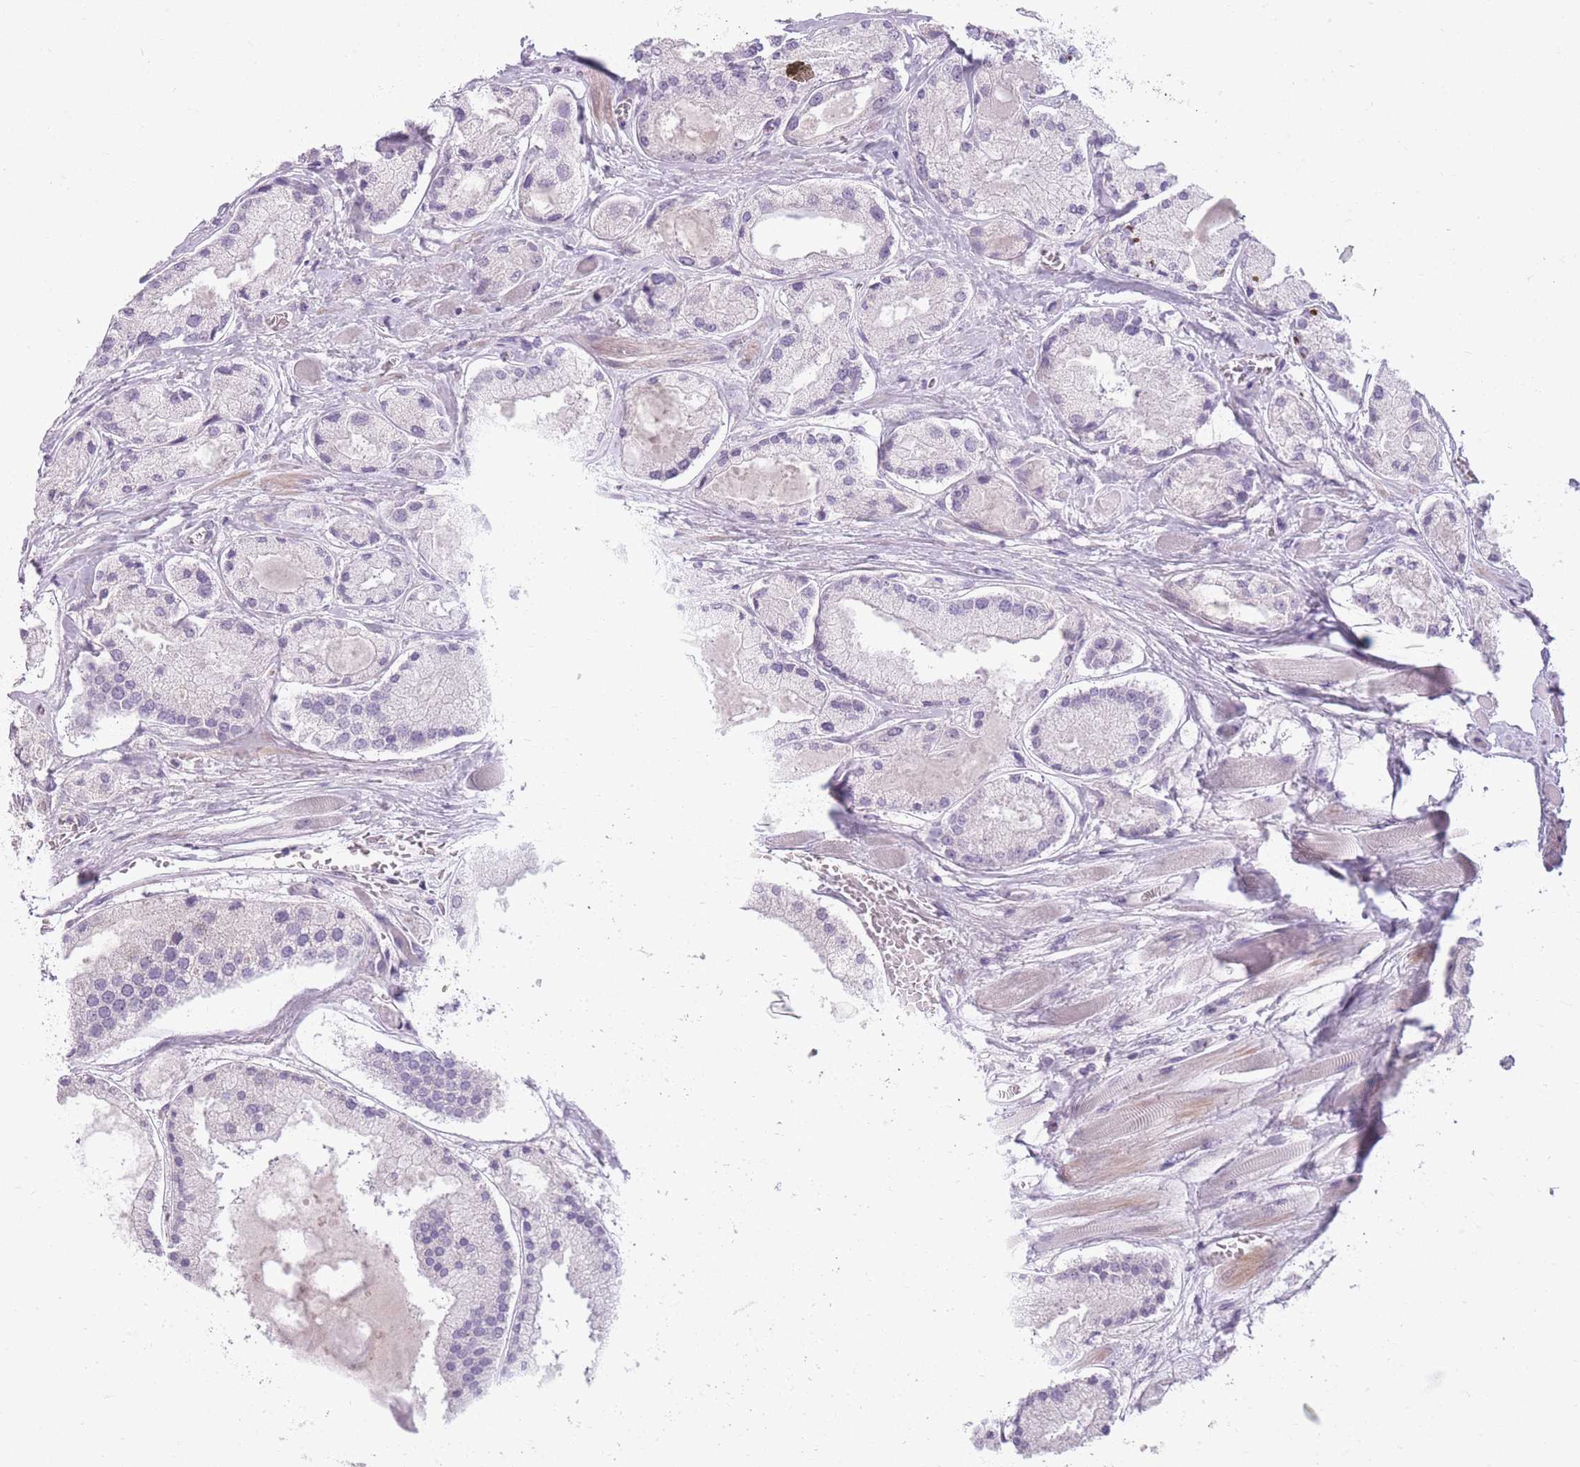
{"staining": {"intensity": "negative", "quantity": "none", "location": "none"}, "tissue": "prostate cancer", "cell_type": "Tumor cells", "image_type": "cancer", "snomed": [{"axis": "morphology", "description": "Adenocarcinoma, High grade"}, {"axis": "topography", "description": "Prostate"}], "caption": "High-grade adenocarcinoma (prostate) stained for a protein using immunohistochemistry displays no positivity tumor cells.", "gene": "ZBTB24", "patient": {"sex": "male", "age": 67}}